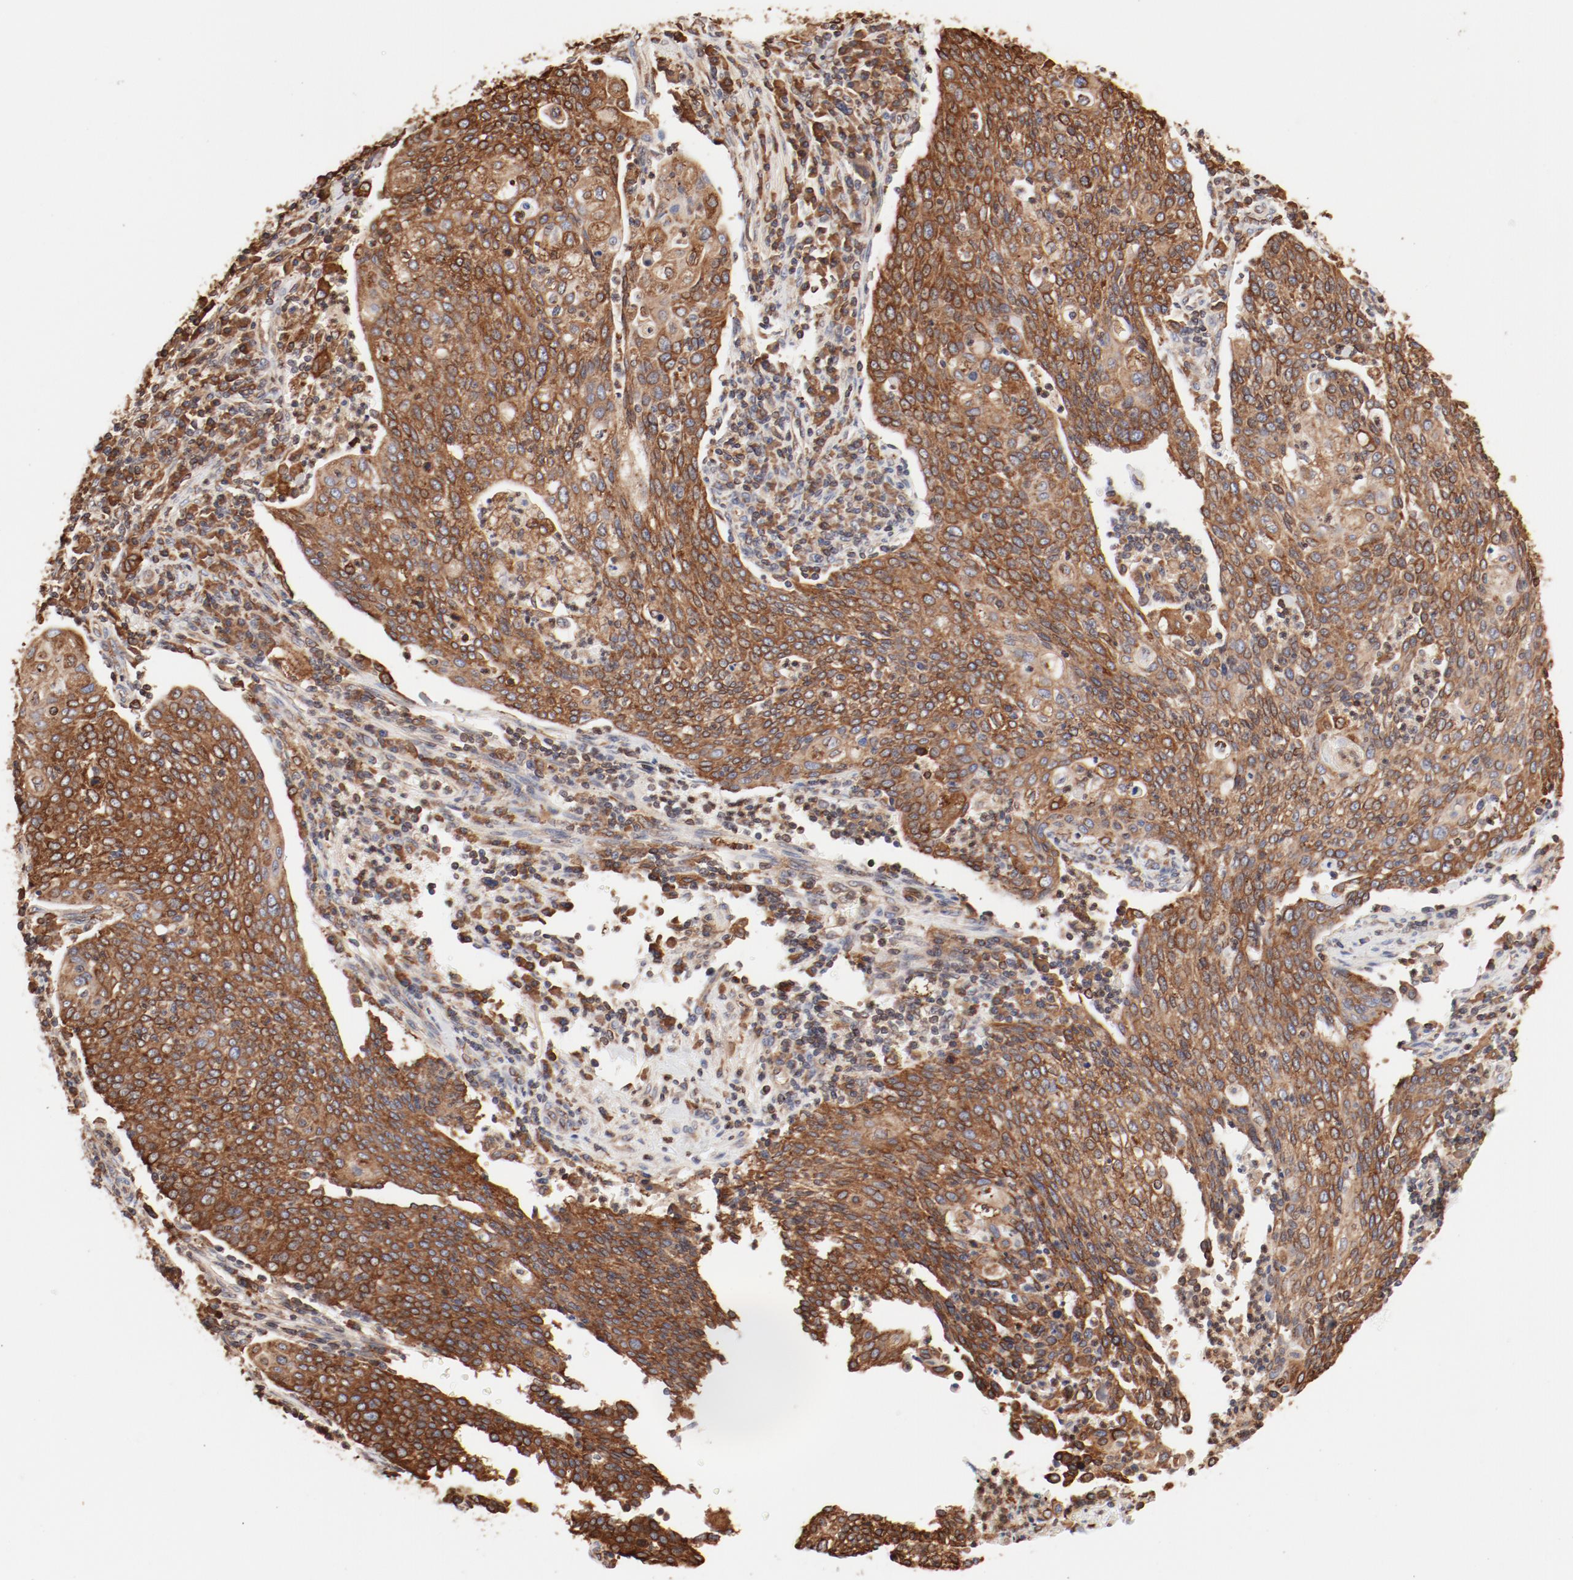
{"staining": {"intensity": "moderate", "quantity": ">75%", "location": "cytoplasmic/membranous"}, "tissue": "cervical cancer", "cell_type": "Tumor cells", "image_type": "cancer", "snomed": [{"axis": "morphology", "description": "Squamous cell carcinoma, NOS"}, {"axis": "topography", "description": "Cervix"}], "caption": "Immunohistochemical staining of cervical squamous cell carcinoma reveals moderate cytoplasmic/membranous protein expression in approximately >75% of tumor cells.", "gene": "BCAP31", "patient": {"sex": "female", "age": 40}}